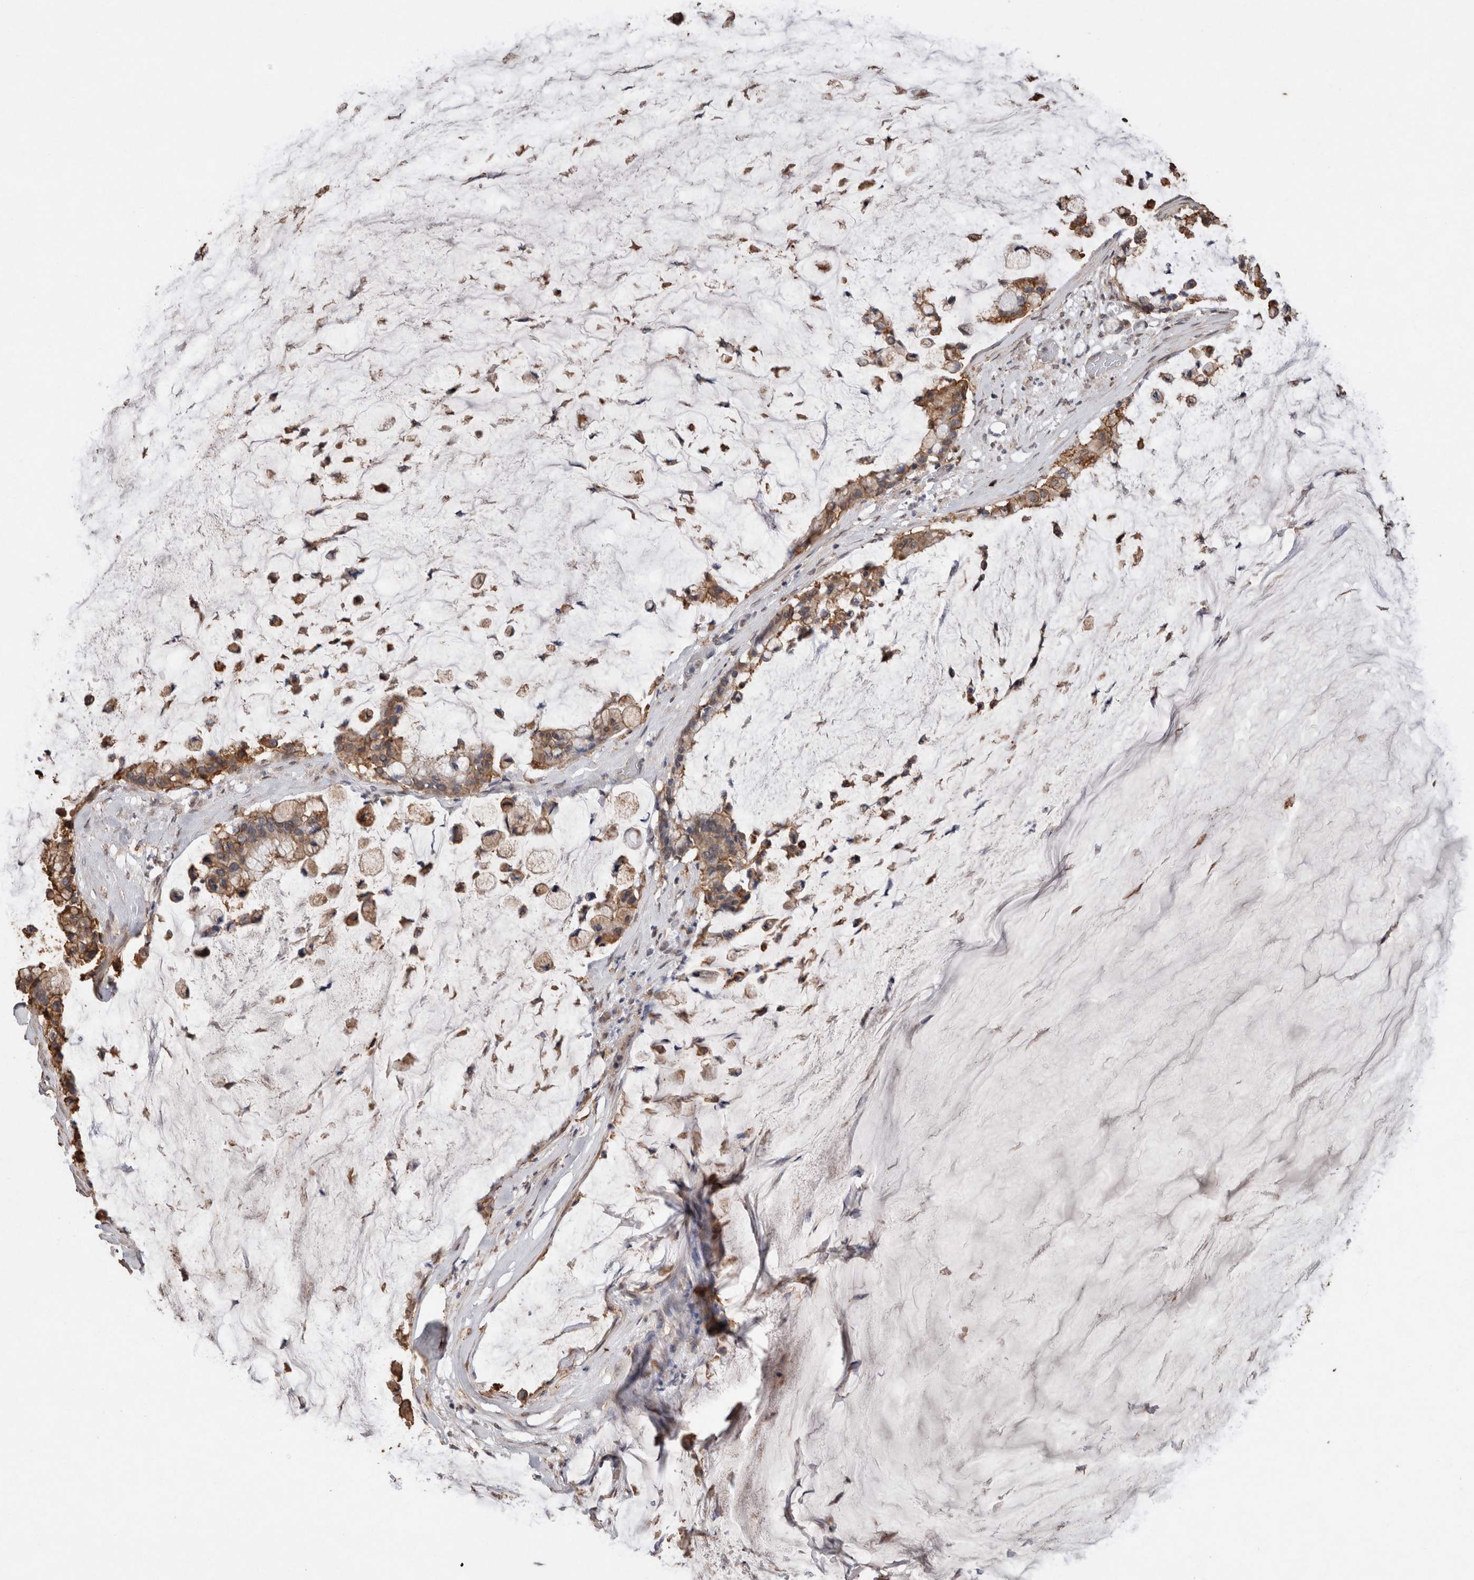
{"staining": {"intensity": "moderate", "quantity": ">75%", "location": "cytoplasmic/membranous"}, "tissue": "pancreatic cancer", "cell_type": "Tumor cells", "image_type": "cancer", "snomed": [{"axis": "morphology", "description": "Adenocarcinoma, NOS"}, {"axis": "topography", "description": "Pancreas"}], "caption": "Immunohistochemical staining of pancreatic adenocarcinoma shows moderate cytoplasmic/membranous protein expression in about >75% of tumor cells.", "gene": "S100A10", "patient": {"sex": "male", "age": 41}}